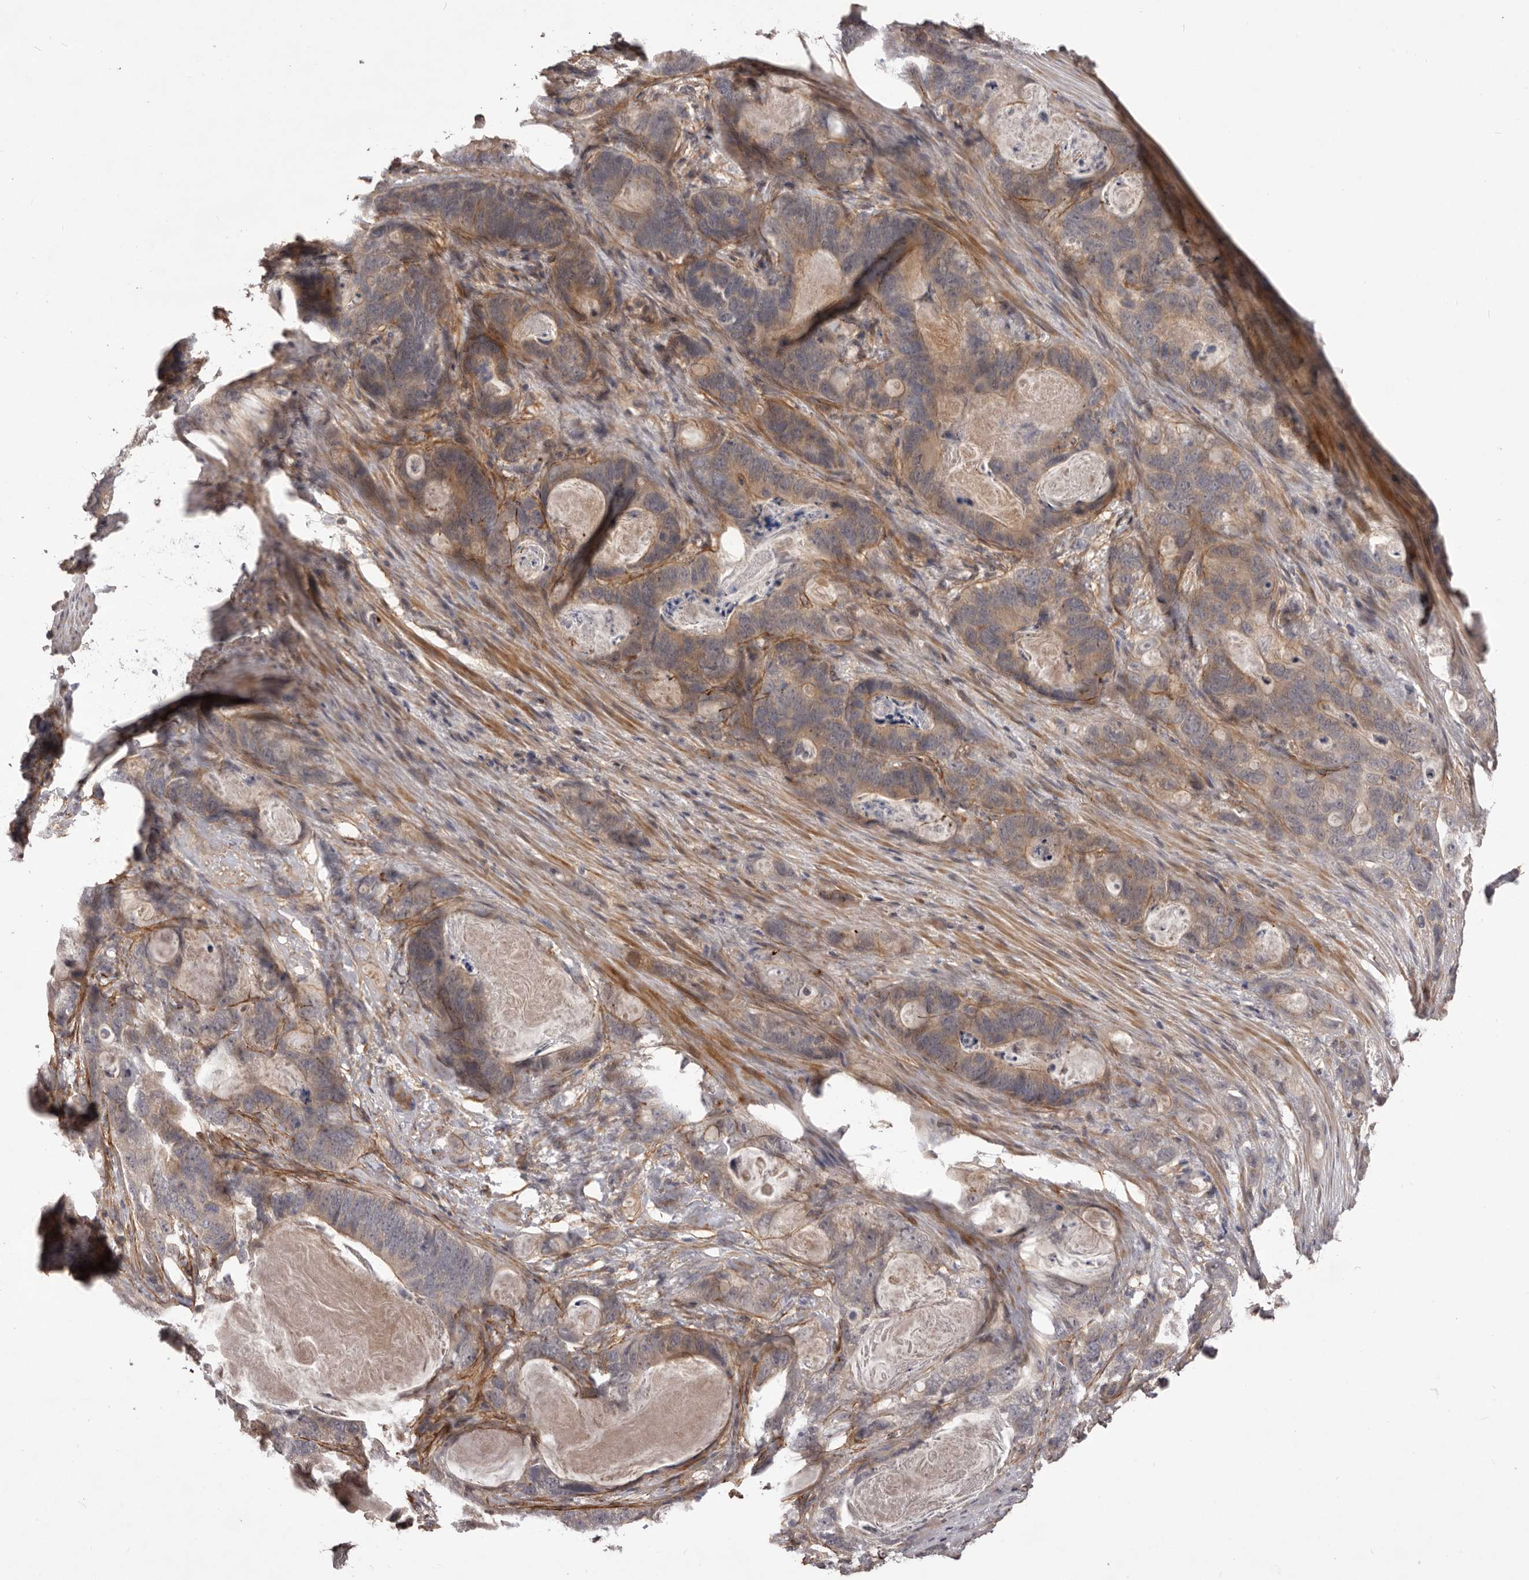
{"staining": {"intensity": "weak", "quantity": ">75%", "location": "cytoplasmic/membranous"}, "tissue": "stomach cancer", "cell_type": "Tumor cells", "image_type": "cancer", "snomed": [{"axis": "morphology", "description": "Normal tissue, NOS"}, {"axis": "morphology", "description": "Adenocarcinoma, NOS"}, {"axis": "topography", "description": "Stomach"}], "caption": "Immunohistochemical staining of human stomach cancer (adenocarcinoma) displays low levels of weak cytoplasmic/membranous positivity in approximately >75% of tumor cells.", "gene": "HBS1L", "patient": {"sex": "female", "age": 89}}